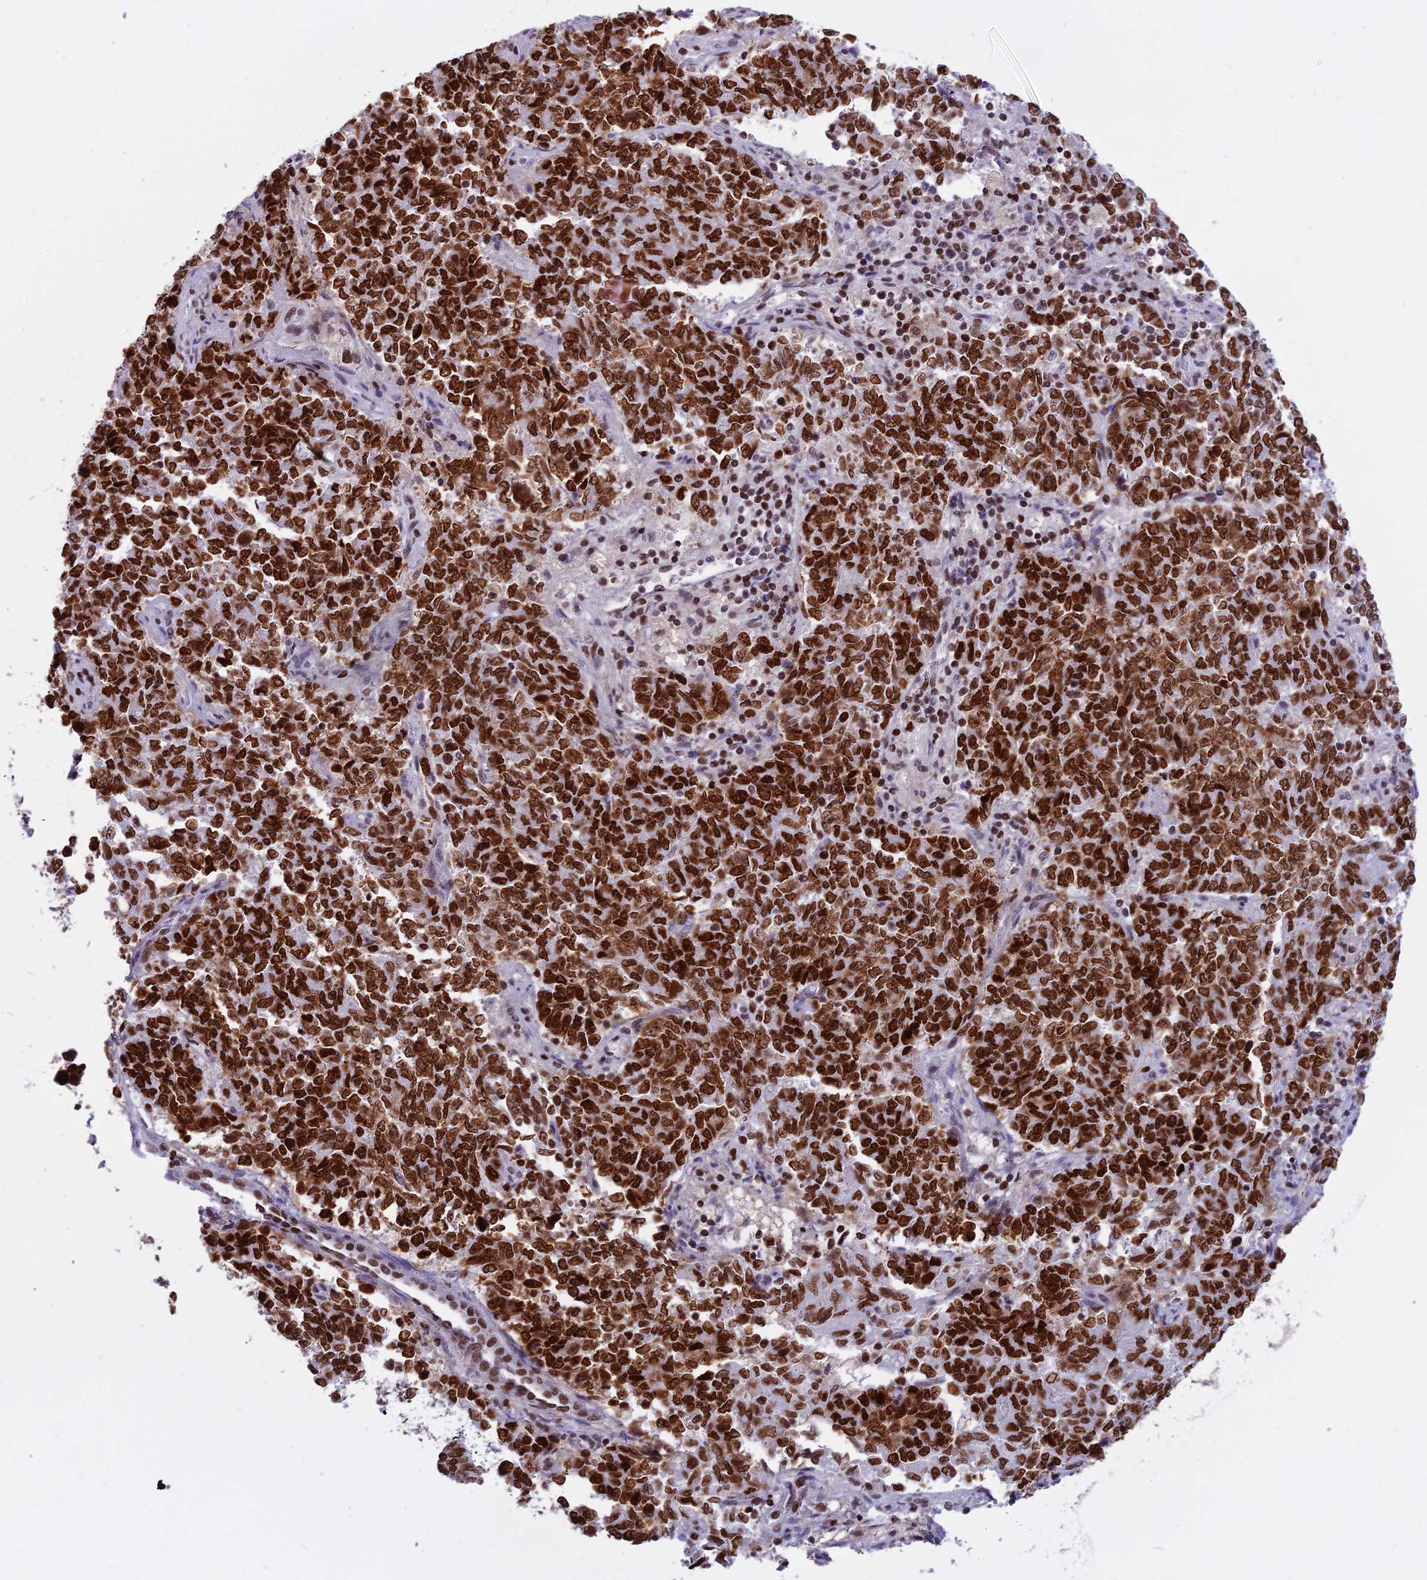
{"staining": {"intensity": "strong", "quantity": ">75%", "location": "nuclear"}, "tissue": "endometrial cancer", "cell_type": "Tumor cells", "image_type": "cancer", "snomed": [{"axis": "morphology", "description": "Adenocarcinoma, NOS"}, {"axis": "topography", "description": "Endometrium"}], "caption": "This micrograph demonstrates adenocarcinoma (endometrial) stained with immunohistochemistry (IHC) to label a protein in brown. The nuclear of tumor cells show strong positivity for the protein. Nuclei are counter-stained blue.", "gene": "PARP1", "patient": {"sex": "female", "age": 80}}